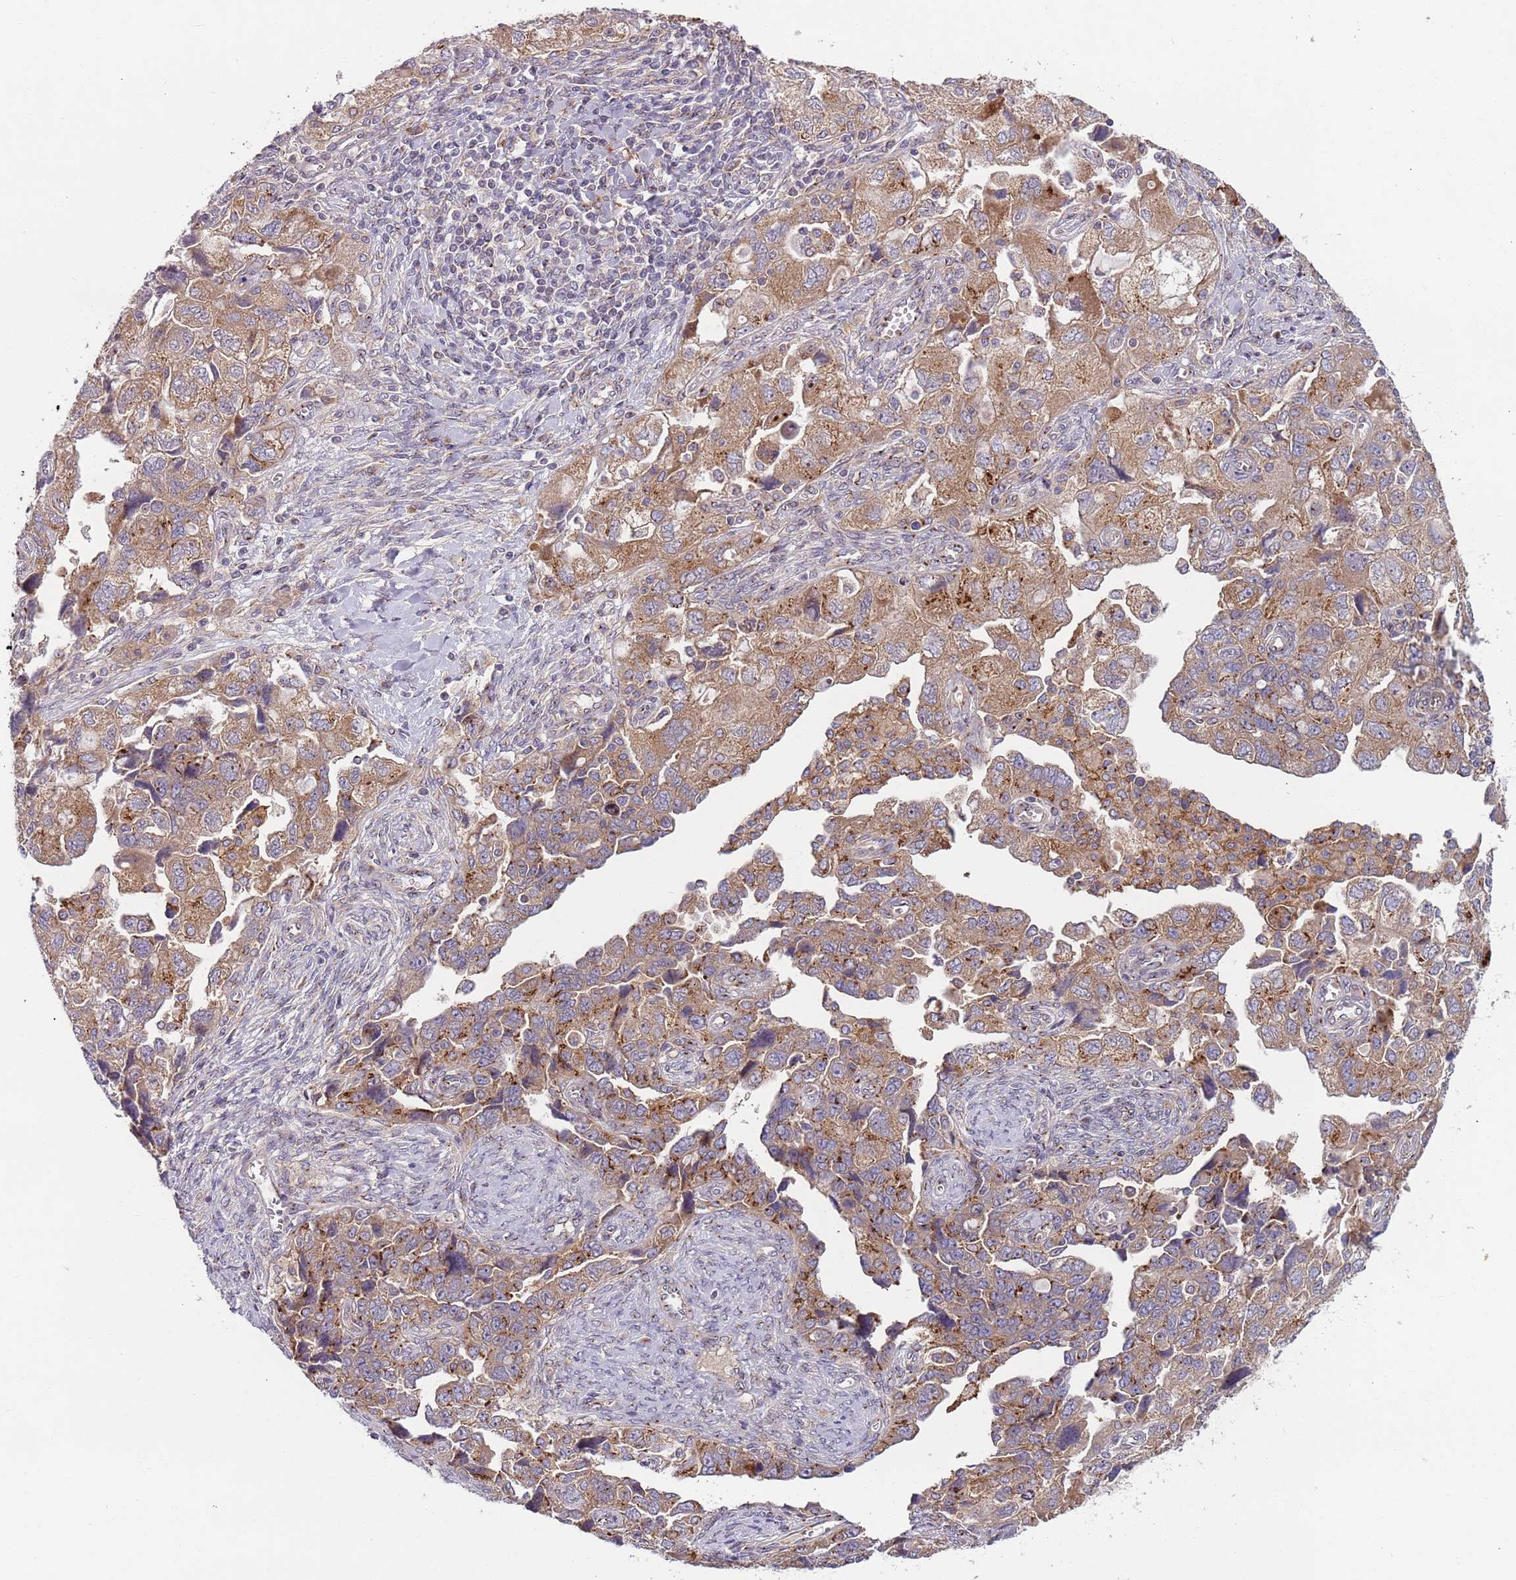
{"staining": {"intensity": "moderate", "quantity": ">75%", "location": "cytoplasmic/membranous"}, "tissue": "ovarian cancer", "cell_type": "Tumor cells", "image_type": "cancer", "snomed": [{"axis": "morphology", "description": "Carcinoma, NOS"}, {"axis": "morphology", "description": "Cystadenocarcinoma, serous, NOS"}, {"axis": "topography", "description": "Ovary"}], "caption": "Immunohistochemistry (DAB) staining of human ovarian cancer shows moderate cytoplasmic/membranous protein positivity in about >75% of tumor cells. (DAB (3,3'-diaminobenzidine) IHC with brightfield microscopy, high magnification).", "gene": "AKTIP", "patient": {"sex": "female", "age": 69}}